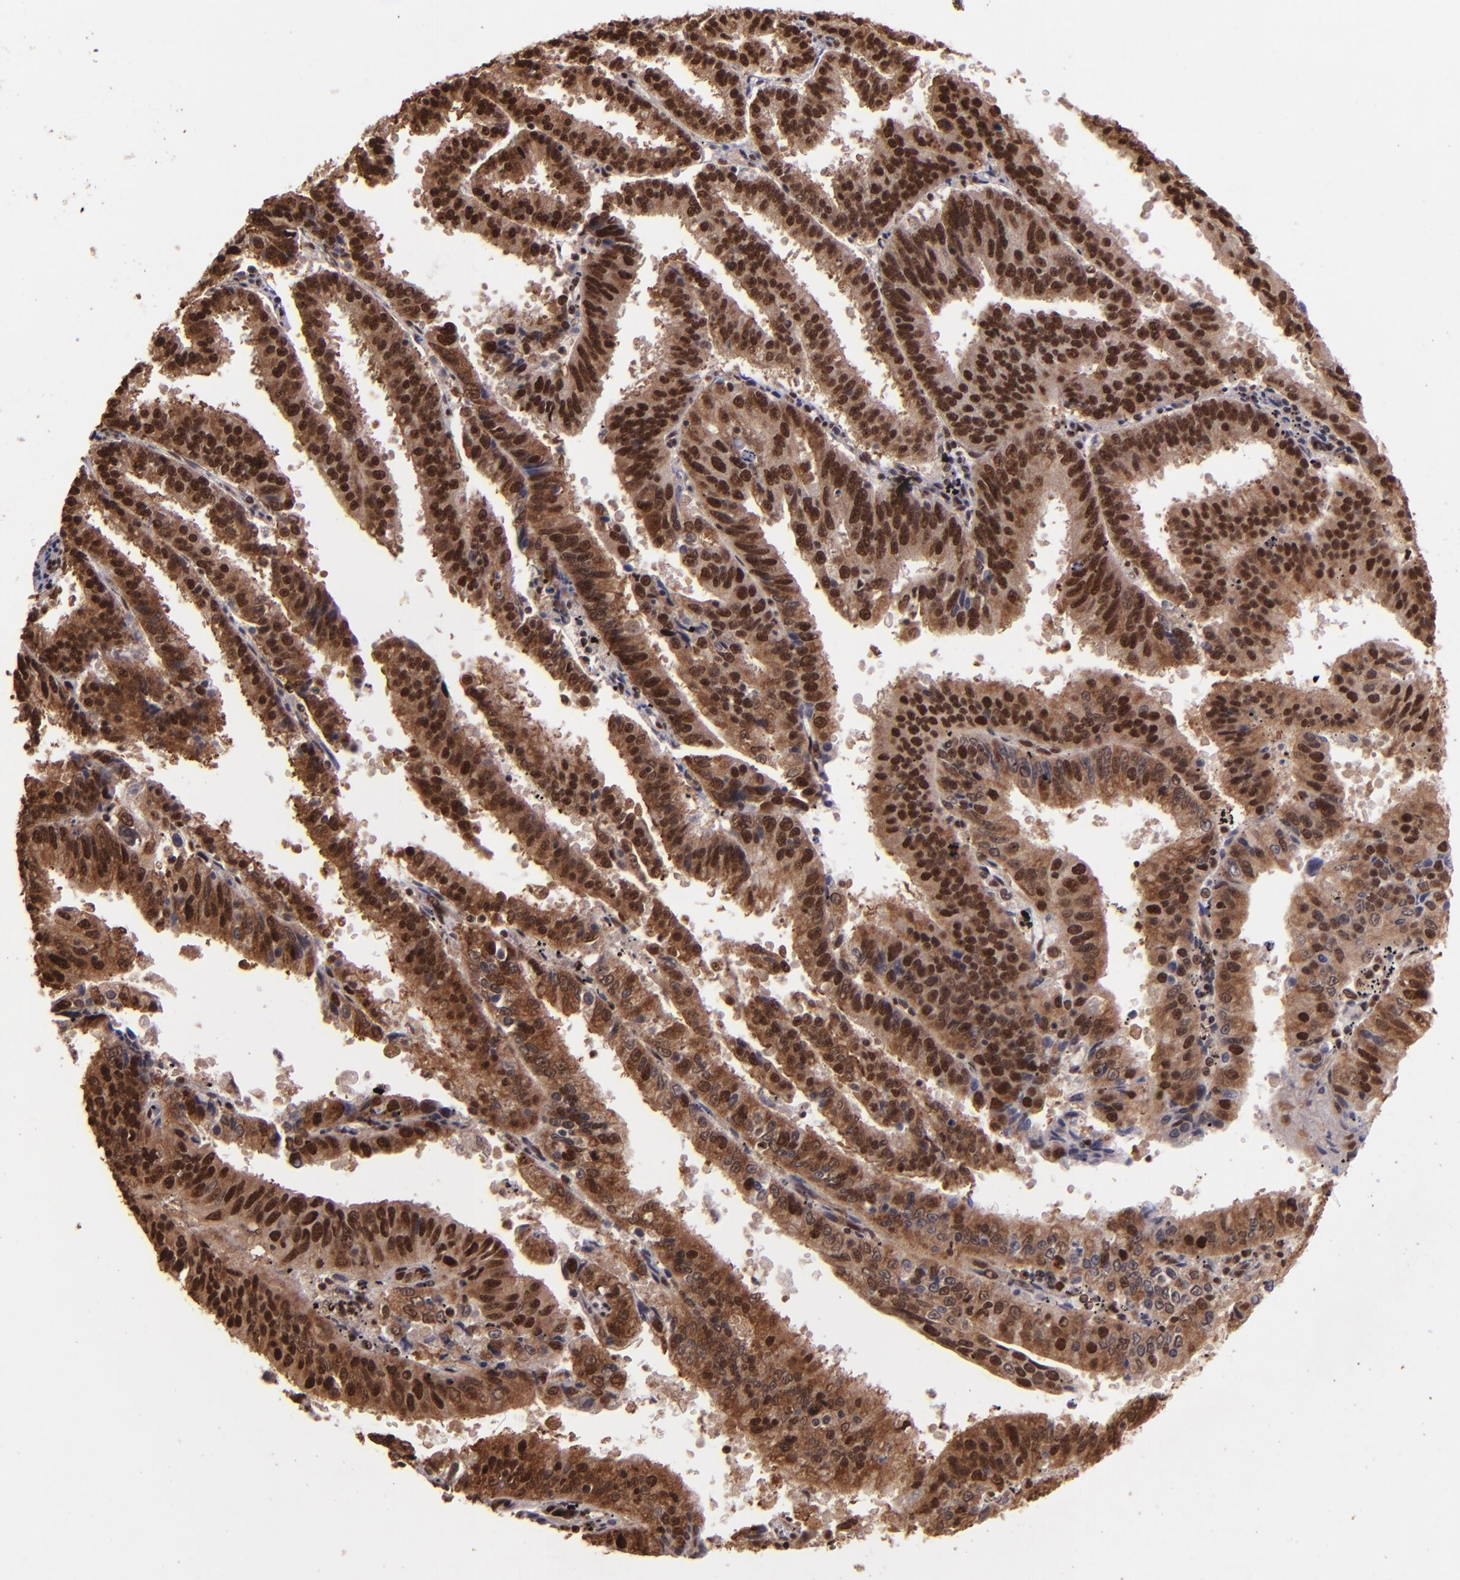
{"staining": {"intensity": "strong", "quantity": ">75%", "location": "cytoplasmic/membranous,nuclear"}, "tissue": "endometrial cancer", "cell_type": "Tumor cells", "image_type": "cancer", "snomed": [{"axis": "morphology", "description": "Adenocarcinoma, NOS"}, {"axis": "topography", "description": "Endometrium"}], "caption": "Endometrial cancer stained for a protein reveals strong cytoplasmic/membranous and nuclear positivity in tumor cells.", "gene": "PQBP1", "patient": {"sex": "female", "age": 66}}